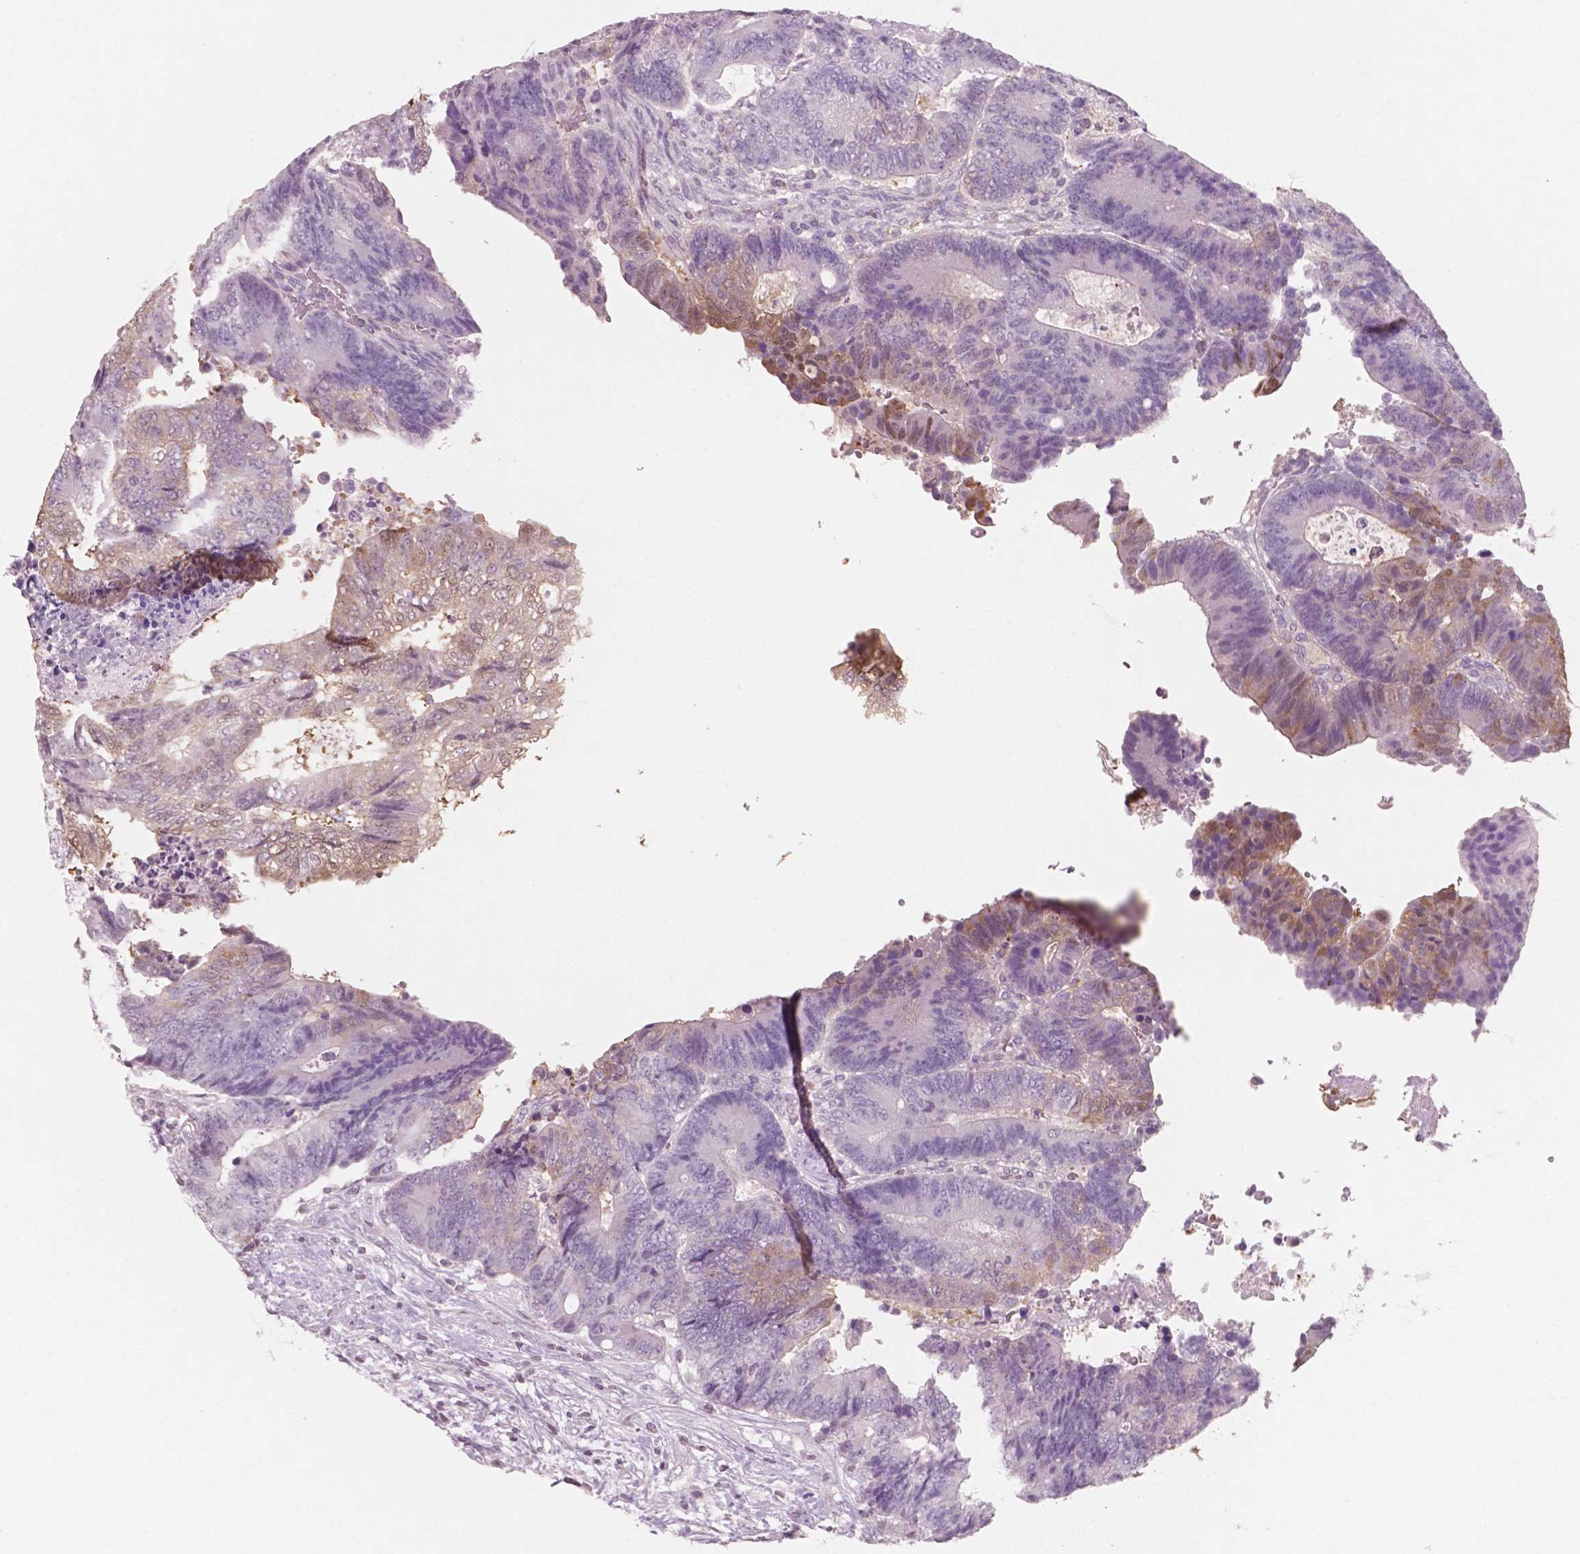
{"staining": {"intensity": "weak", "quantity": "<25%", "location": "cytoplasmic/membranous"}, "tissue": "colorectal cancer", "cell_type": "Tumor cells", "image_type": "cancer", "snomed": [{"axis": "morphology", "description": "Adenocarcinoma, NOS"}, {"axis": "topography", "description": "Colon"}], "caption": "DAB (3,3'-diaminobenzidine) immunohistochemical staining of human adenocarcinoma (colorectal) displays no significant staining in tumor cells.", "gene": "AWAT1", "patient": {"sex": "female", "age": 48}}